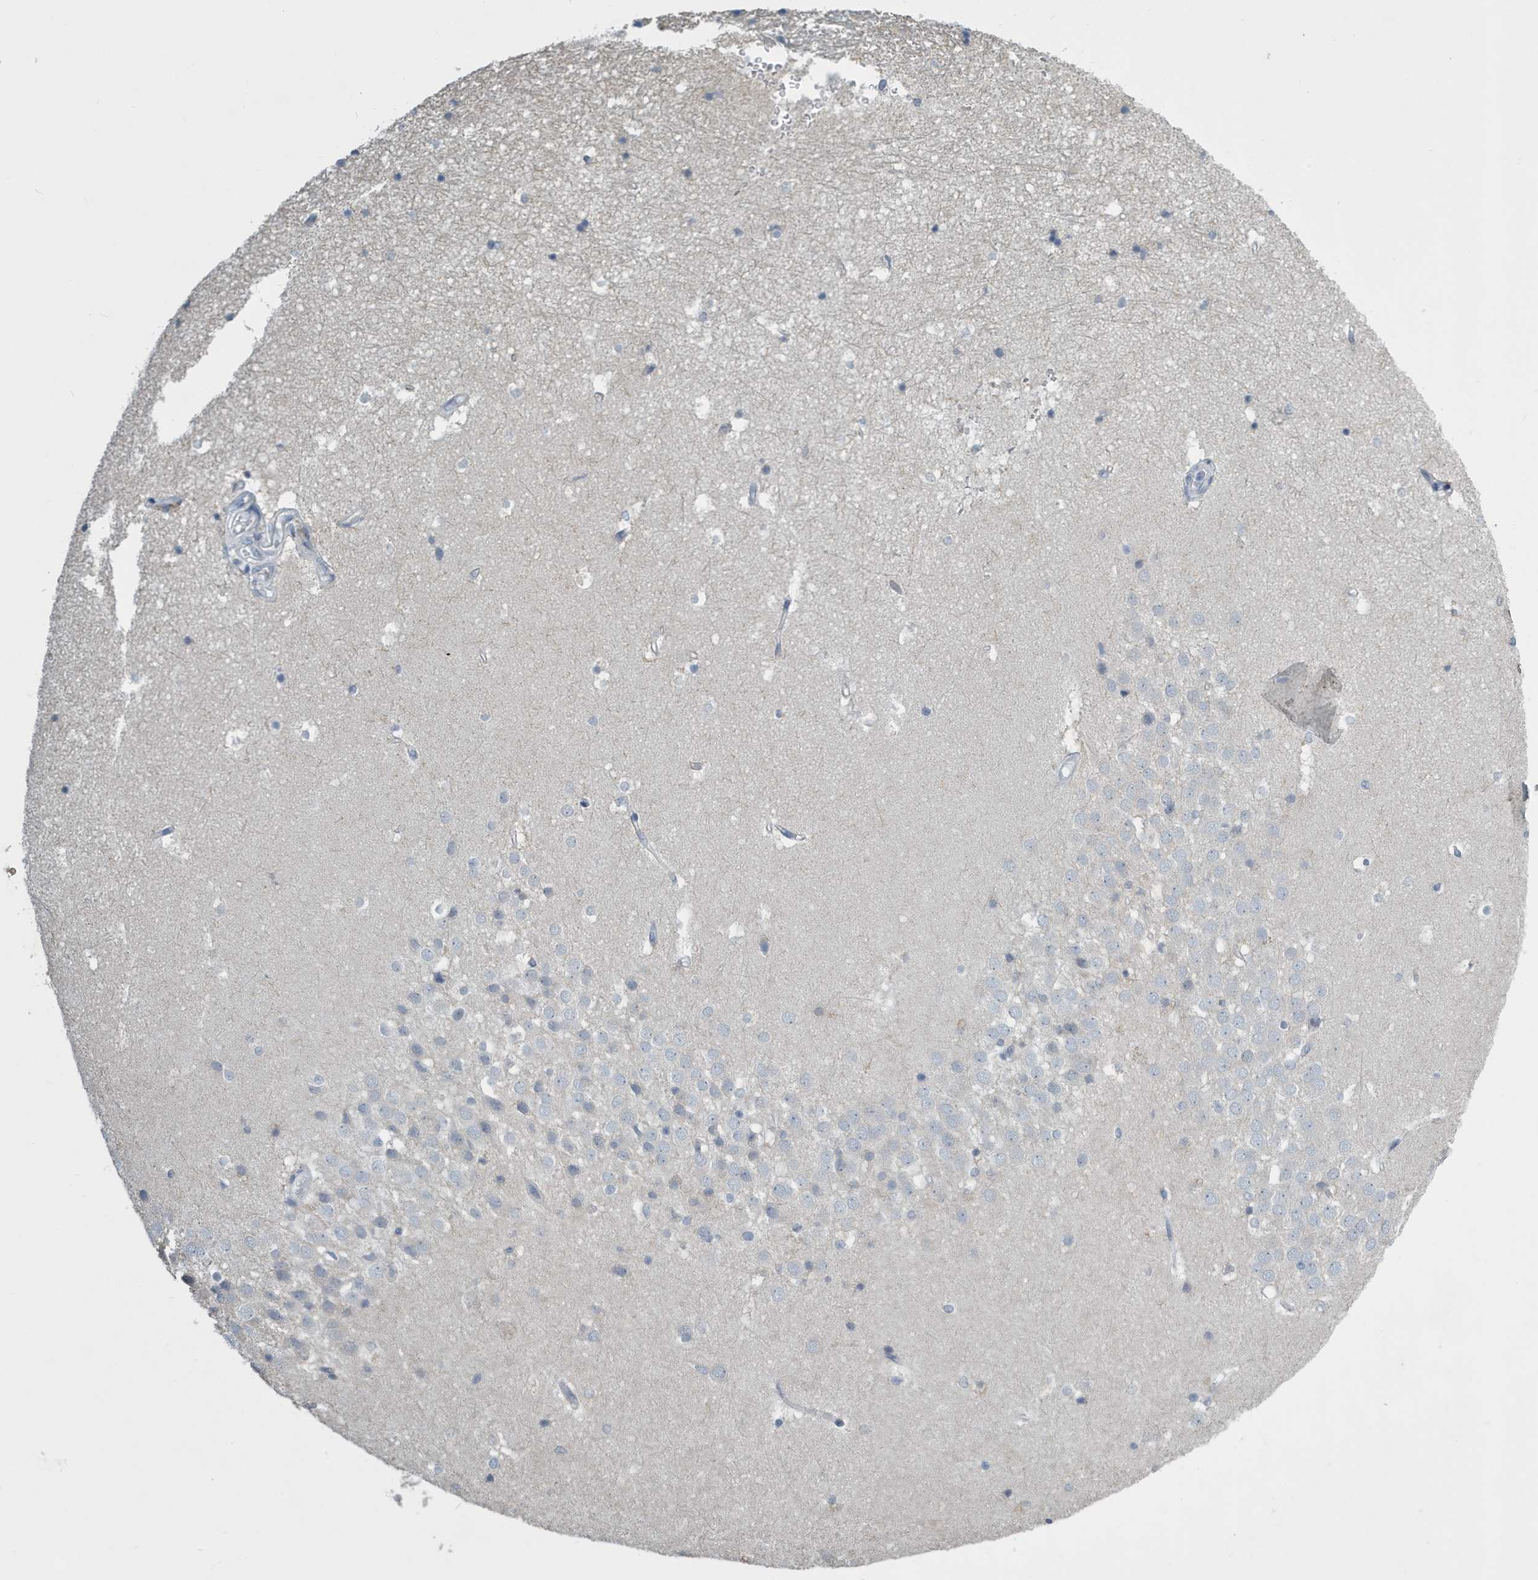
{"staining": {"intensity": "negative", "quantity": "none", "location": "none"}, "tissue": "hippocampus", "cell_type": "Glial cells", "image_type": "normal", "snomed": [{"axis": "morphology", "description": "Normal tissue, NOS"}, {"axis": "topography", "description": "Hippocampus"}], "caption": "DAB immunohistochemical staining of benign hippocampus exhibits no significant positivity in glial cells. (DAB (3,3'-diaminobenzidine) immunohistochemistry (IHC) with hematoxylin counter stain).", "gene": "UGT2B4", "patient": {"sex": "female", "age": 52}}